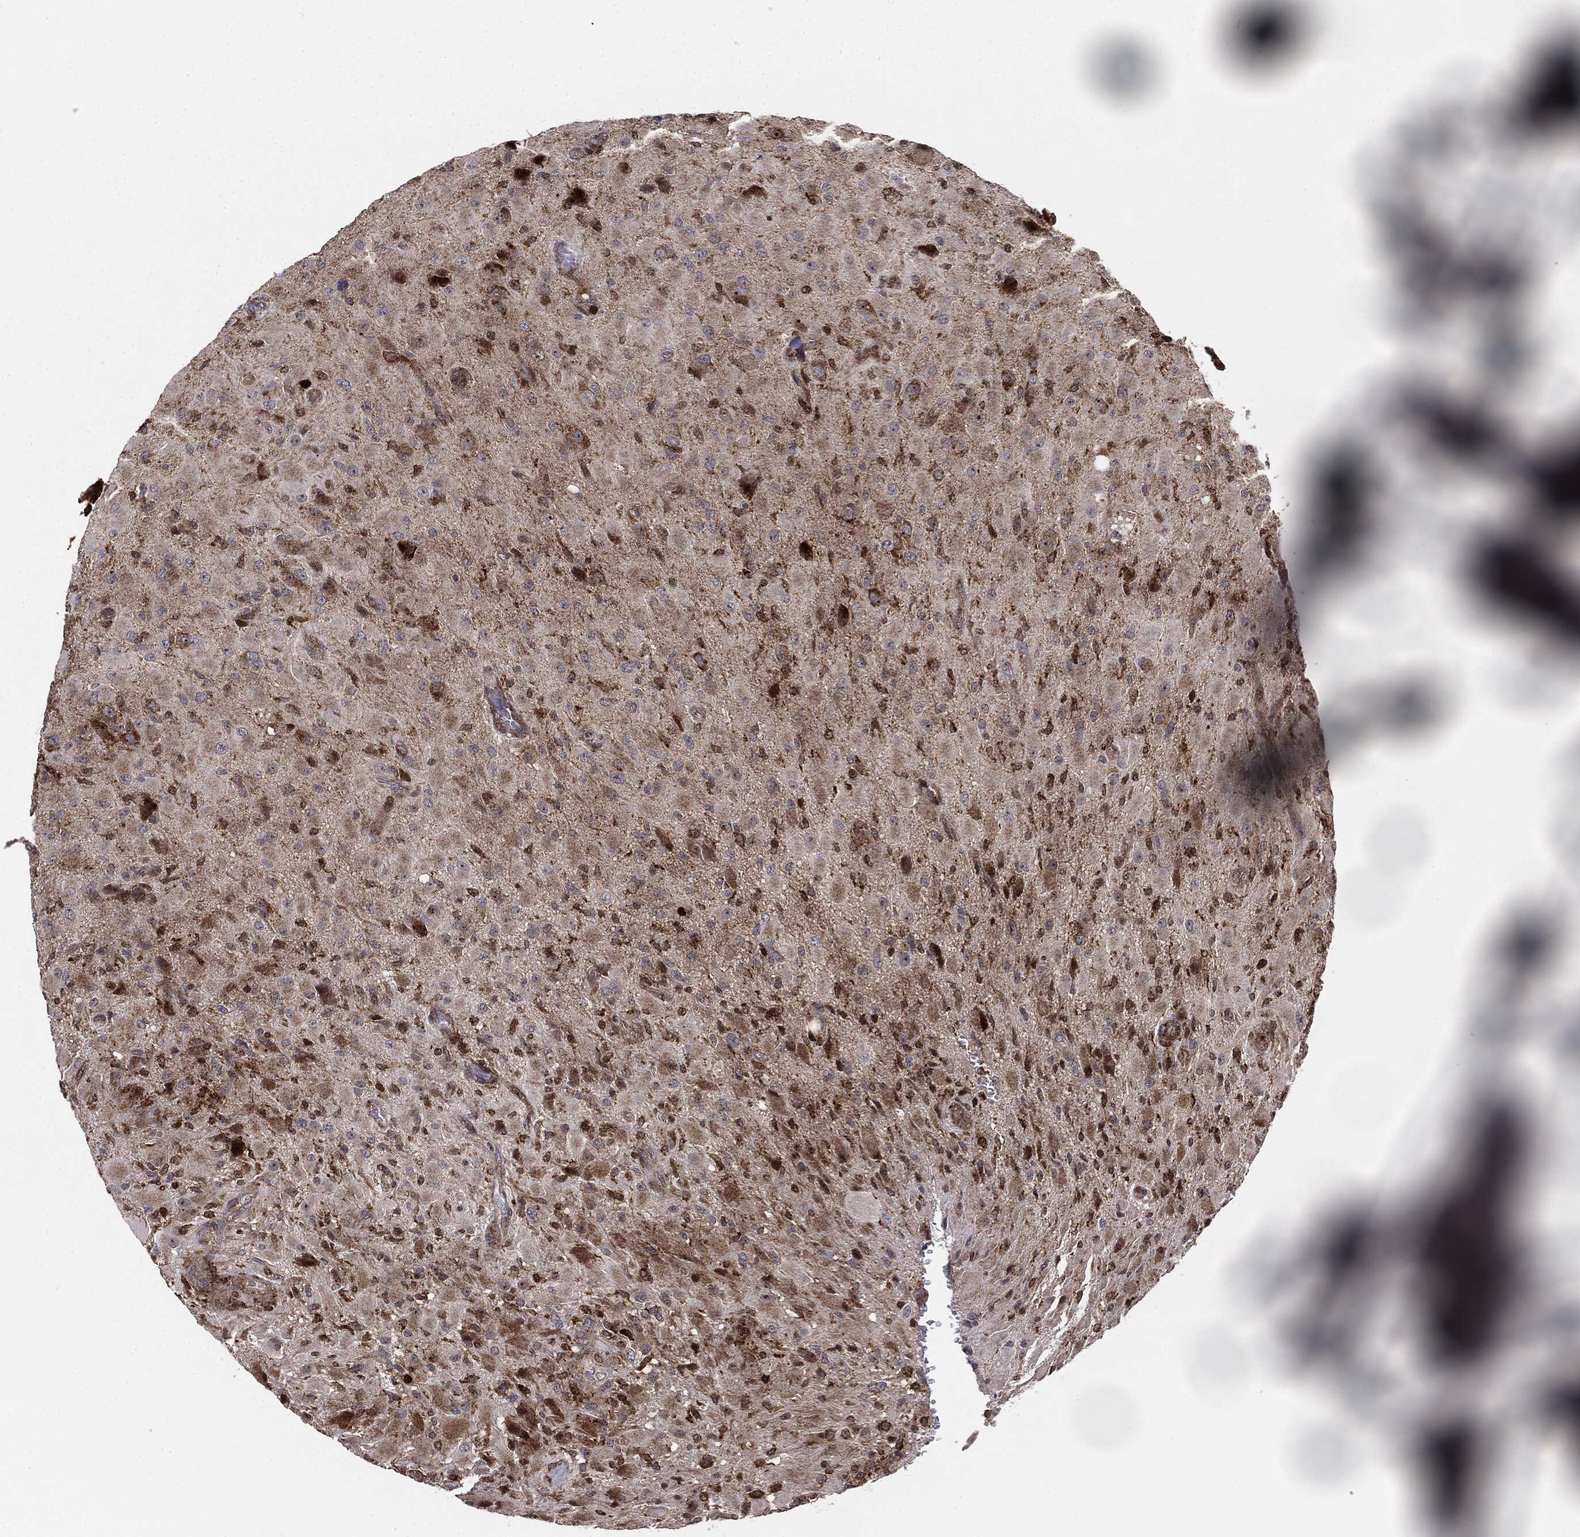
{"staining": {"intensity": "moderate", "quantity": ">75%", "location": "cytoplasmic/membranous"}, "tissue": "glioma", "cell_type": "Tumor cells", "image_type": "cancer", "snomed": [{"axis": "morphology", "description": "Glioma, malignant, High grade"}, {"axis": "topography", "description": "Cerebral cortex"}], "caption": "About >75% of tumor cells in human glioma show moderate cytoplasmic/membranous protein expression as visualized by brown immunohistochemical staining.", "gene": "PTEN", "patient": {"sex": "male", "age": 35}}